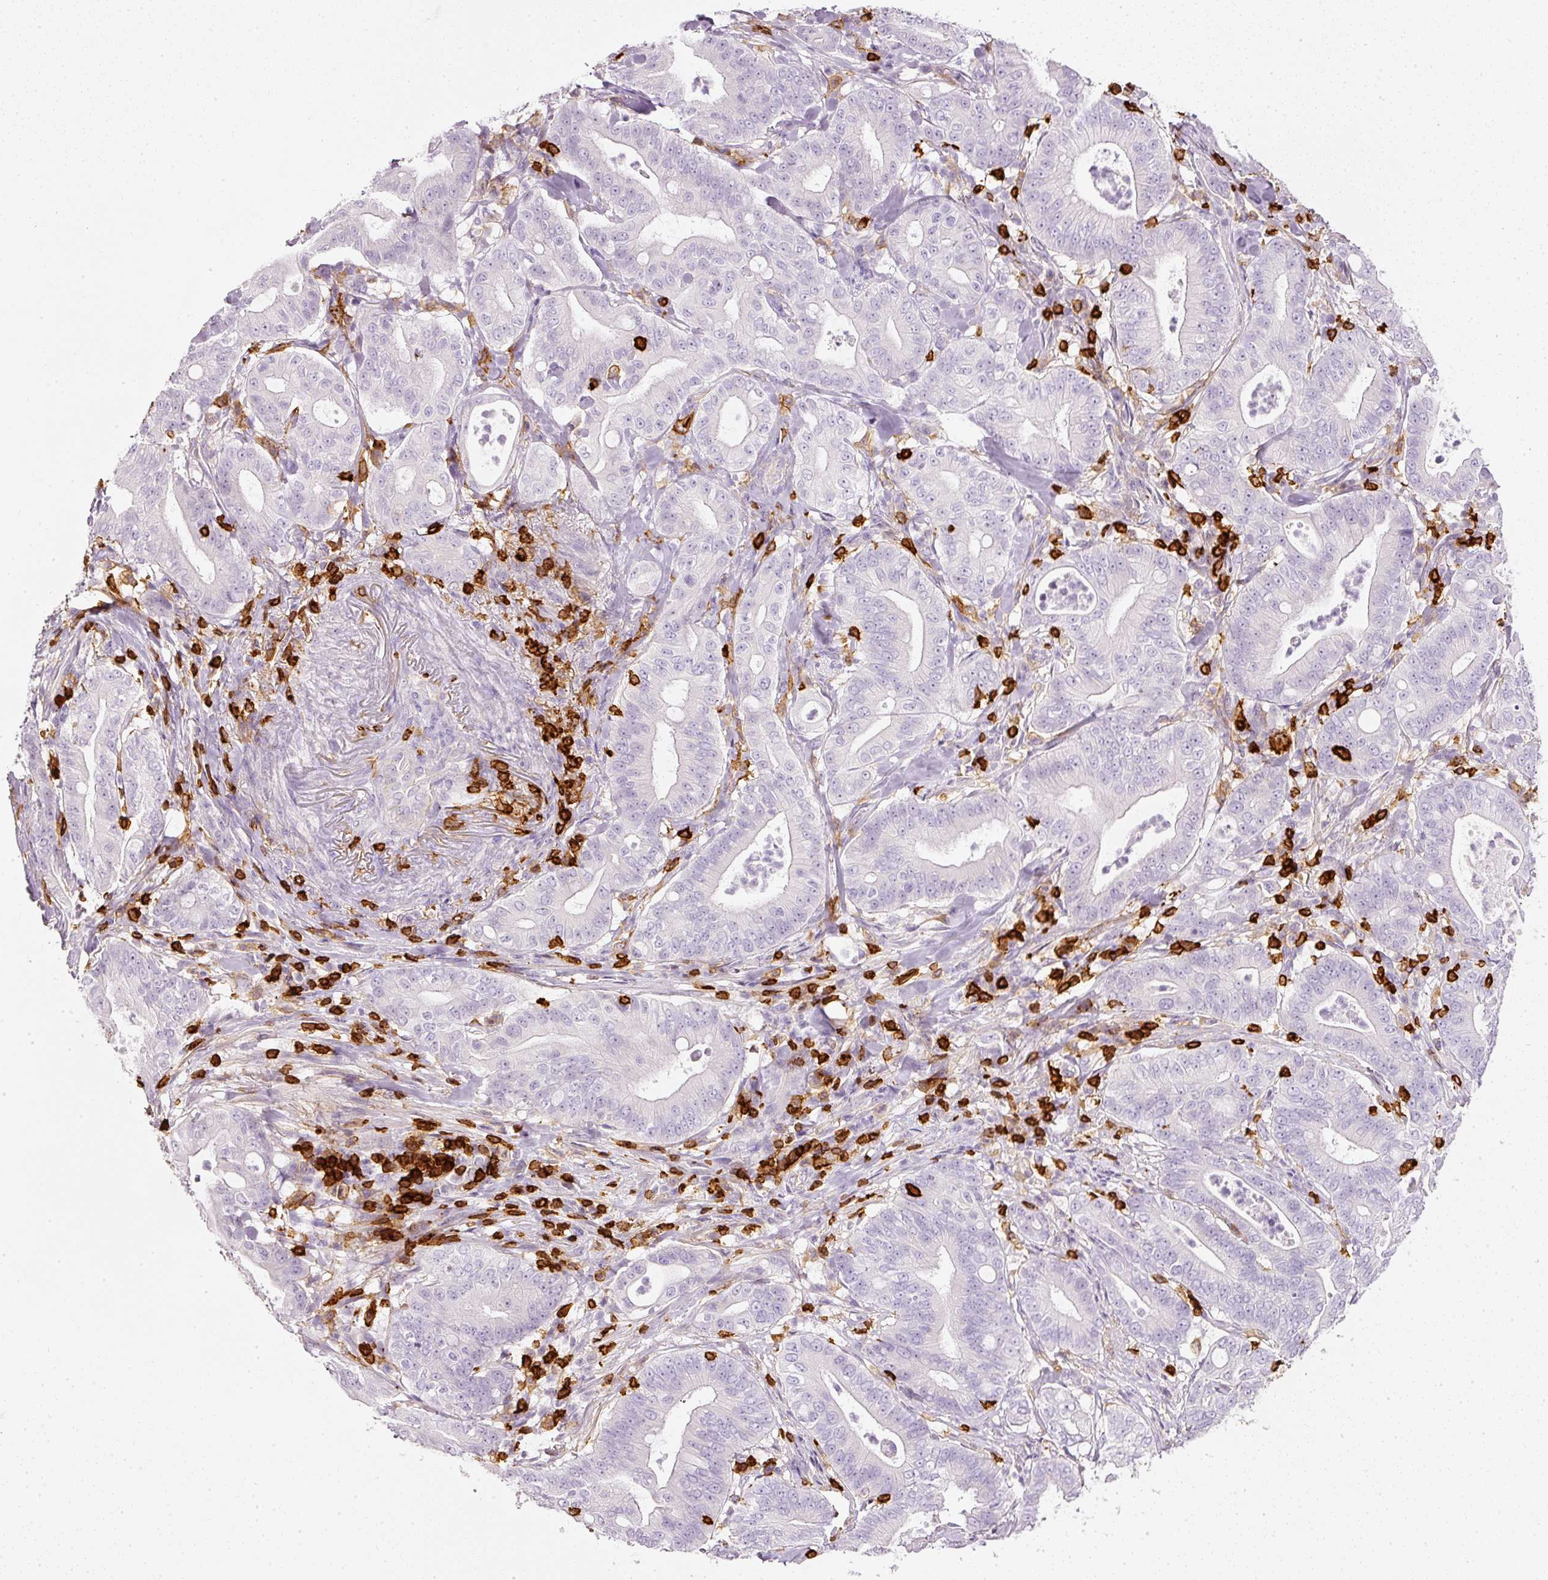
{"staining": {"intensity": "negative", "quantity": "none", "location": "none"}, "tissue": "pancreatic cancer", "cell_type": "Tumor cells", "image_type": "cancer", "snomed": [{"axis": "morphology", "description": "Adenocarcinoma, NOS"}, {"axis": "topography", "description": "Pancreas"}], "caption": "There is no significant staining in tumor cells of pancreatic cancer.", "gene": "EVL", "patient": {"sex": "male", "age": 71}}